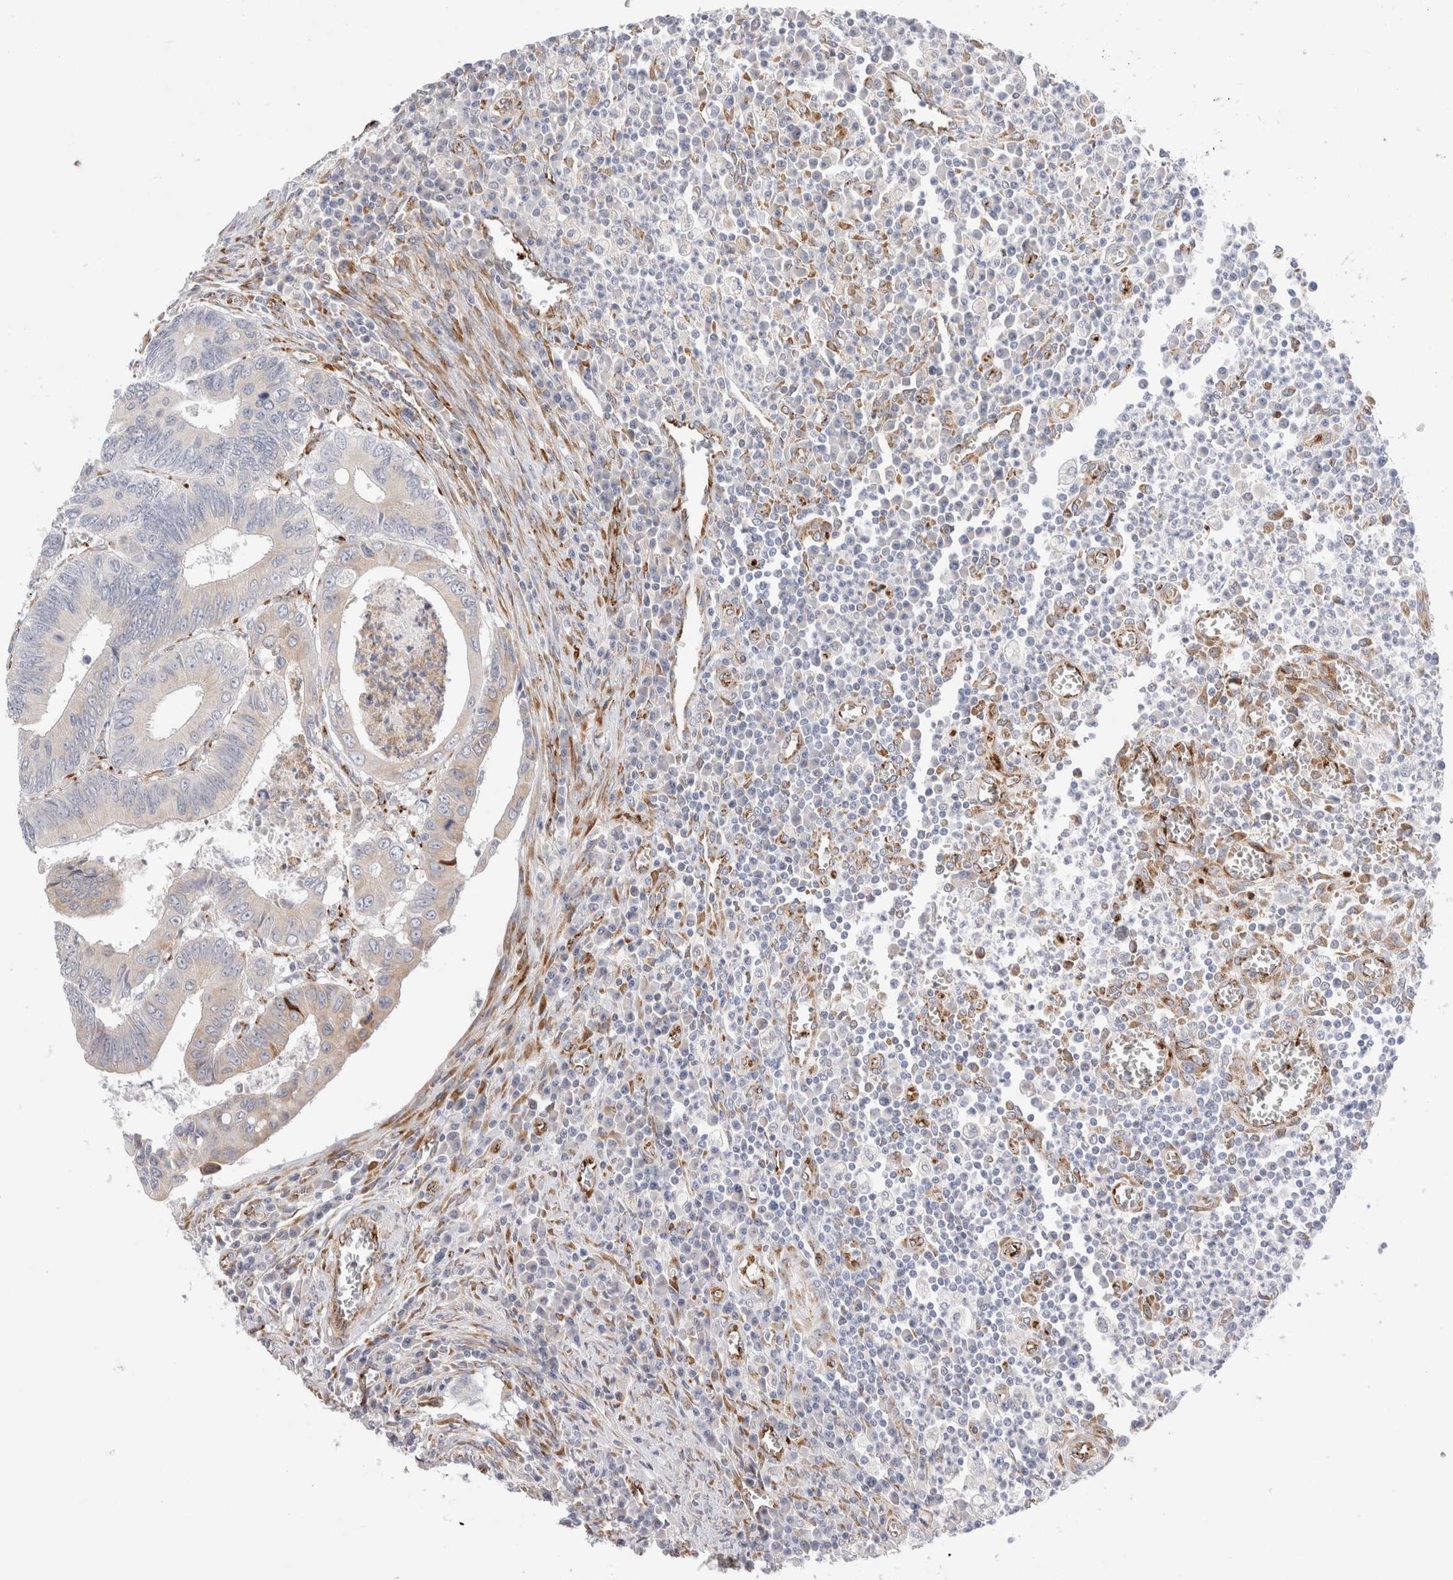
{"staining": {"intensity": "weak", "quantity": "<25%", "location": "cytoplasmic/membranous"}, "tissue": "colorectal cancer", "cell_type": "Tumor cells", "image_type": "cancer", "snomed": [{"axis": "morphology", "description": "Inflammation, NOS"}, {"axis": "morphology", "description": "Adenocarcinoma, NOS"}, {"axis": "topography", "description": "Colon"}], "caption": "Colorectal adenocarcinoma was stained to show a protein in brown. There is no significant positivity in tumor cells. The staining was performed using DAB (3,3'-diaminobenzidine) to visualize the protein expression in brown, while the nuclei were stained in blue with hematoxylin (Magnification: 20x).", "gene": "CNPY4", "patient": {"sex": "male", "age": 72}}